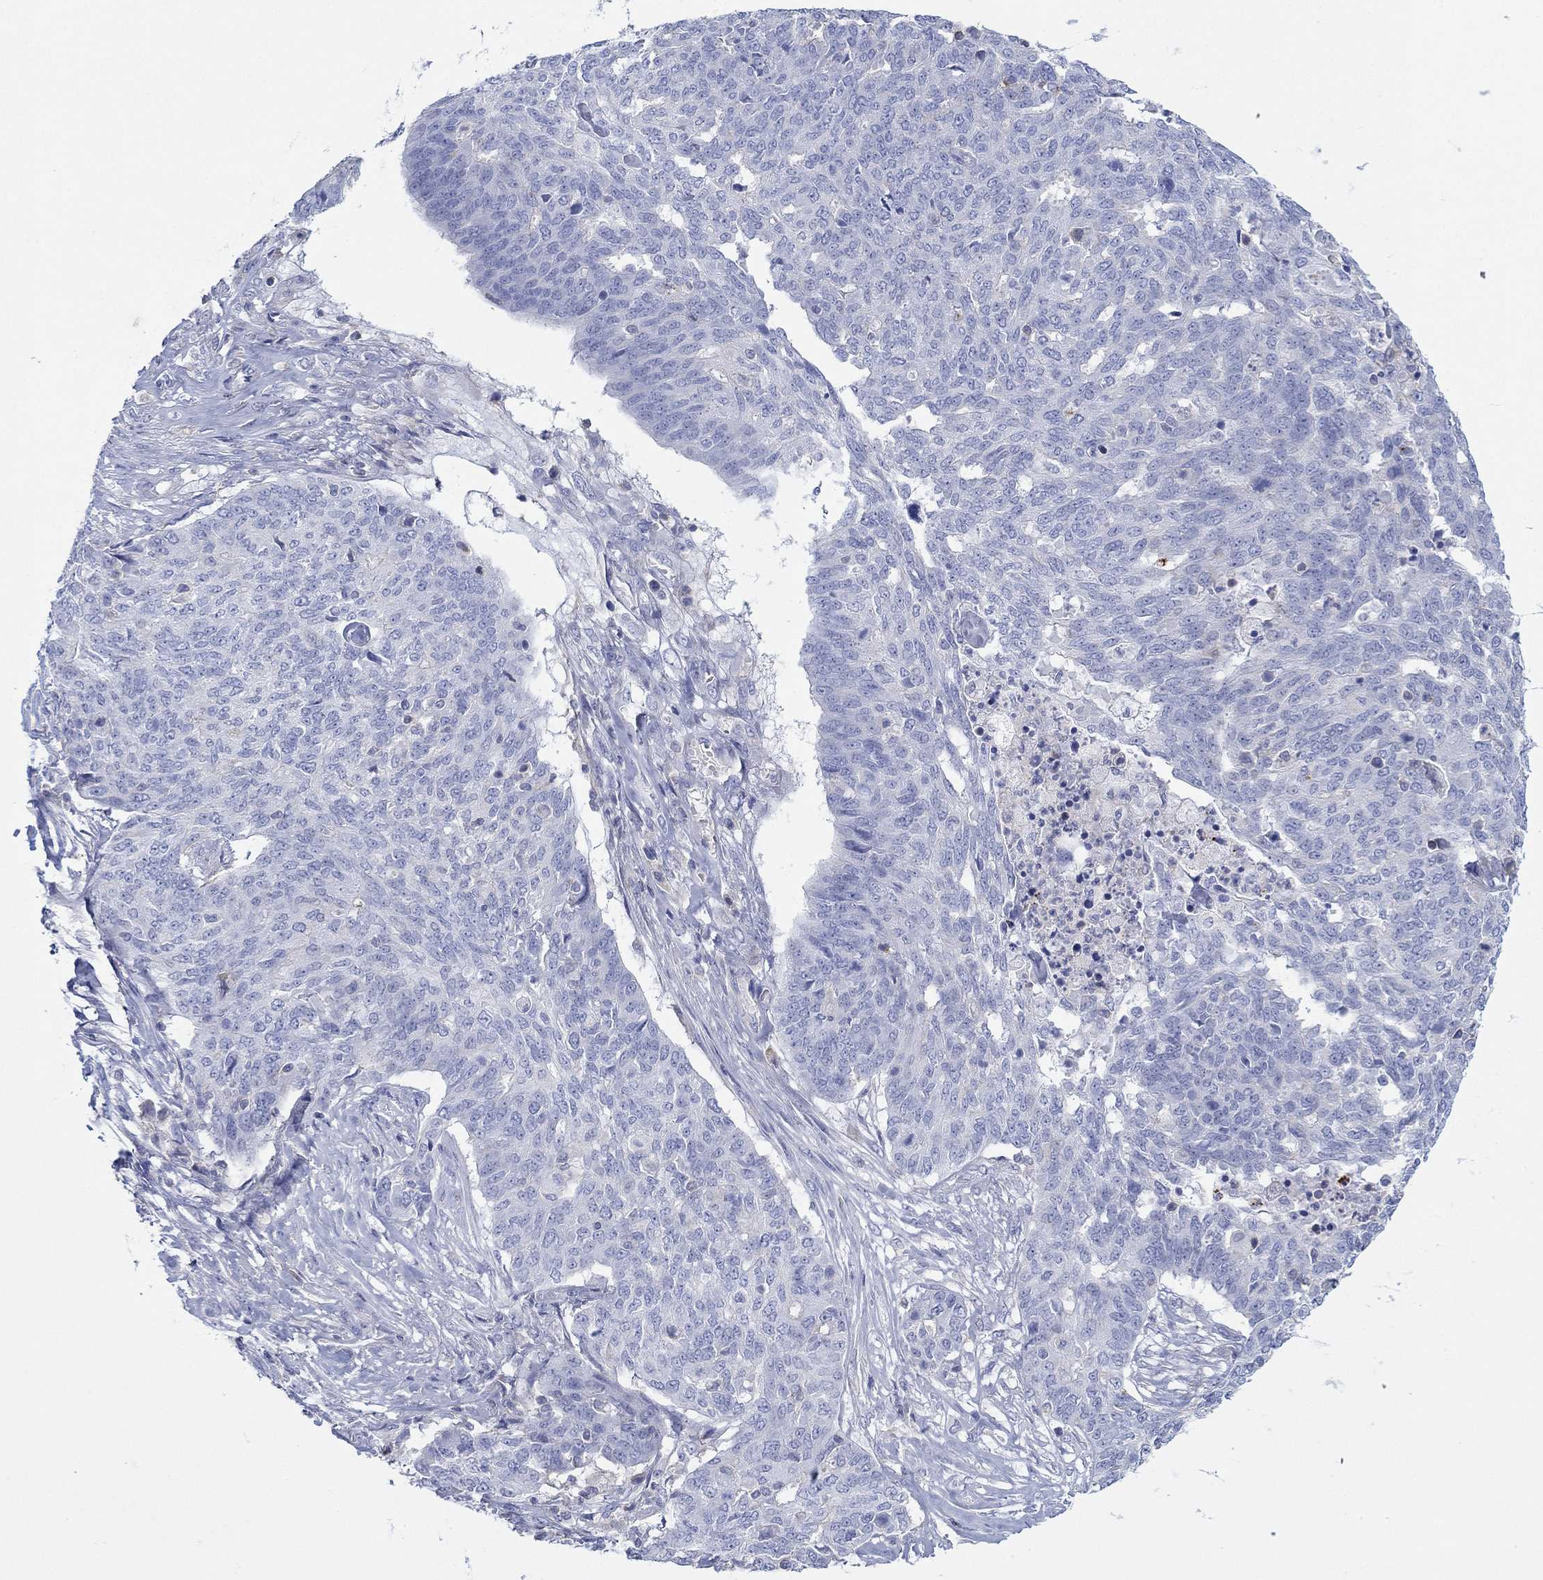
{"staining": {"intensity": "negative", "quantity": "none", "location": "none"}, "tissue": "ovarian cancer", "cell_type": "Tumor cells", "image_type": "cancer", "snomed": [{"axis": "morphology", "description": "Cystadenocarcinoma, serous, NOS"}, {"axis": "topography", "description": "Ovary"}], "caption": "Immunohistochemistry histopathology image of neoplastic tissue: human ovarian serous cystadenocarcinoma stained with DAB exhibits no significant protein expression in tumor cells.", "gene": "PPIL6", "patient": {"sex": "female", "age": 67}}